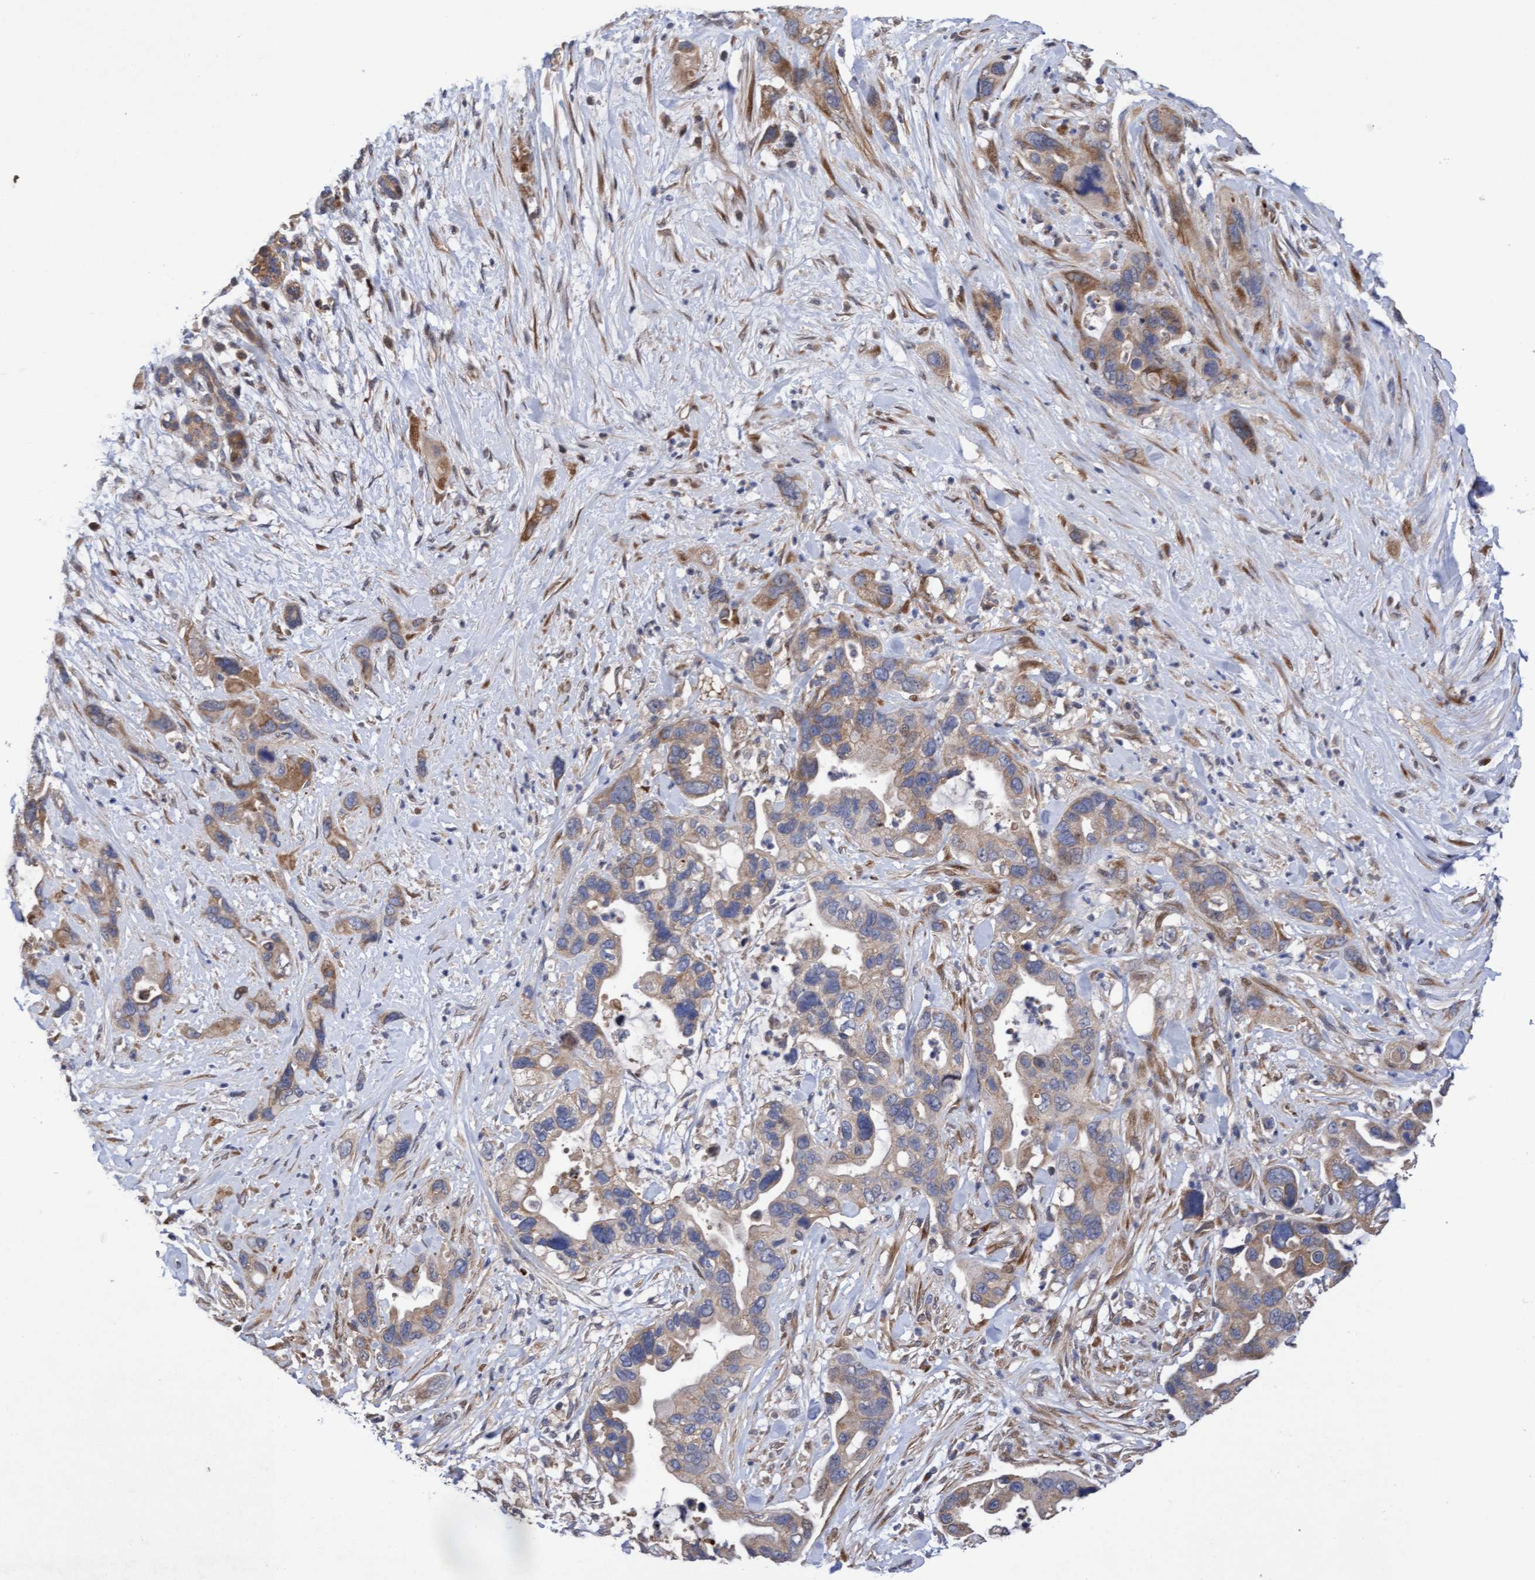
{"staining": {"intensity": "moderate", "quantity": ">75%", "location": "cytoplasmic/membranous"}, "tissue": "pancreatic cancer", "cell_type": "Tumor cells", "image_type": "cancer", "snomed": [{"axis": "morphology", "description": "Adenocarcinoma, NOS"}, {"axis": "topography", "description": "Pancreas"}], "caption": "Adenocarcinoma (pancreatic) tissue demonstrates moderate cytoplasmic/membranous expression in about >75% of tumor cells", "gene": "ELP5", "patient": {"sex": "female", "age": 70}}